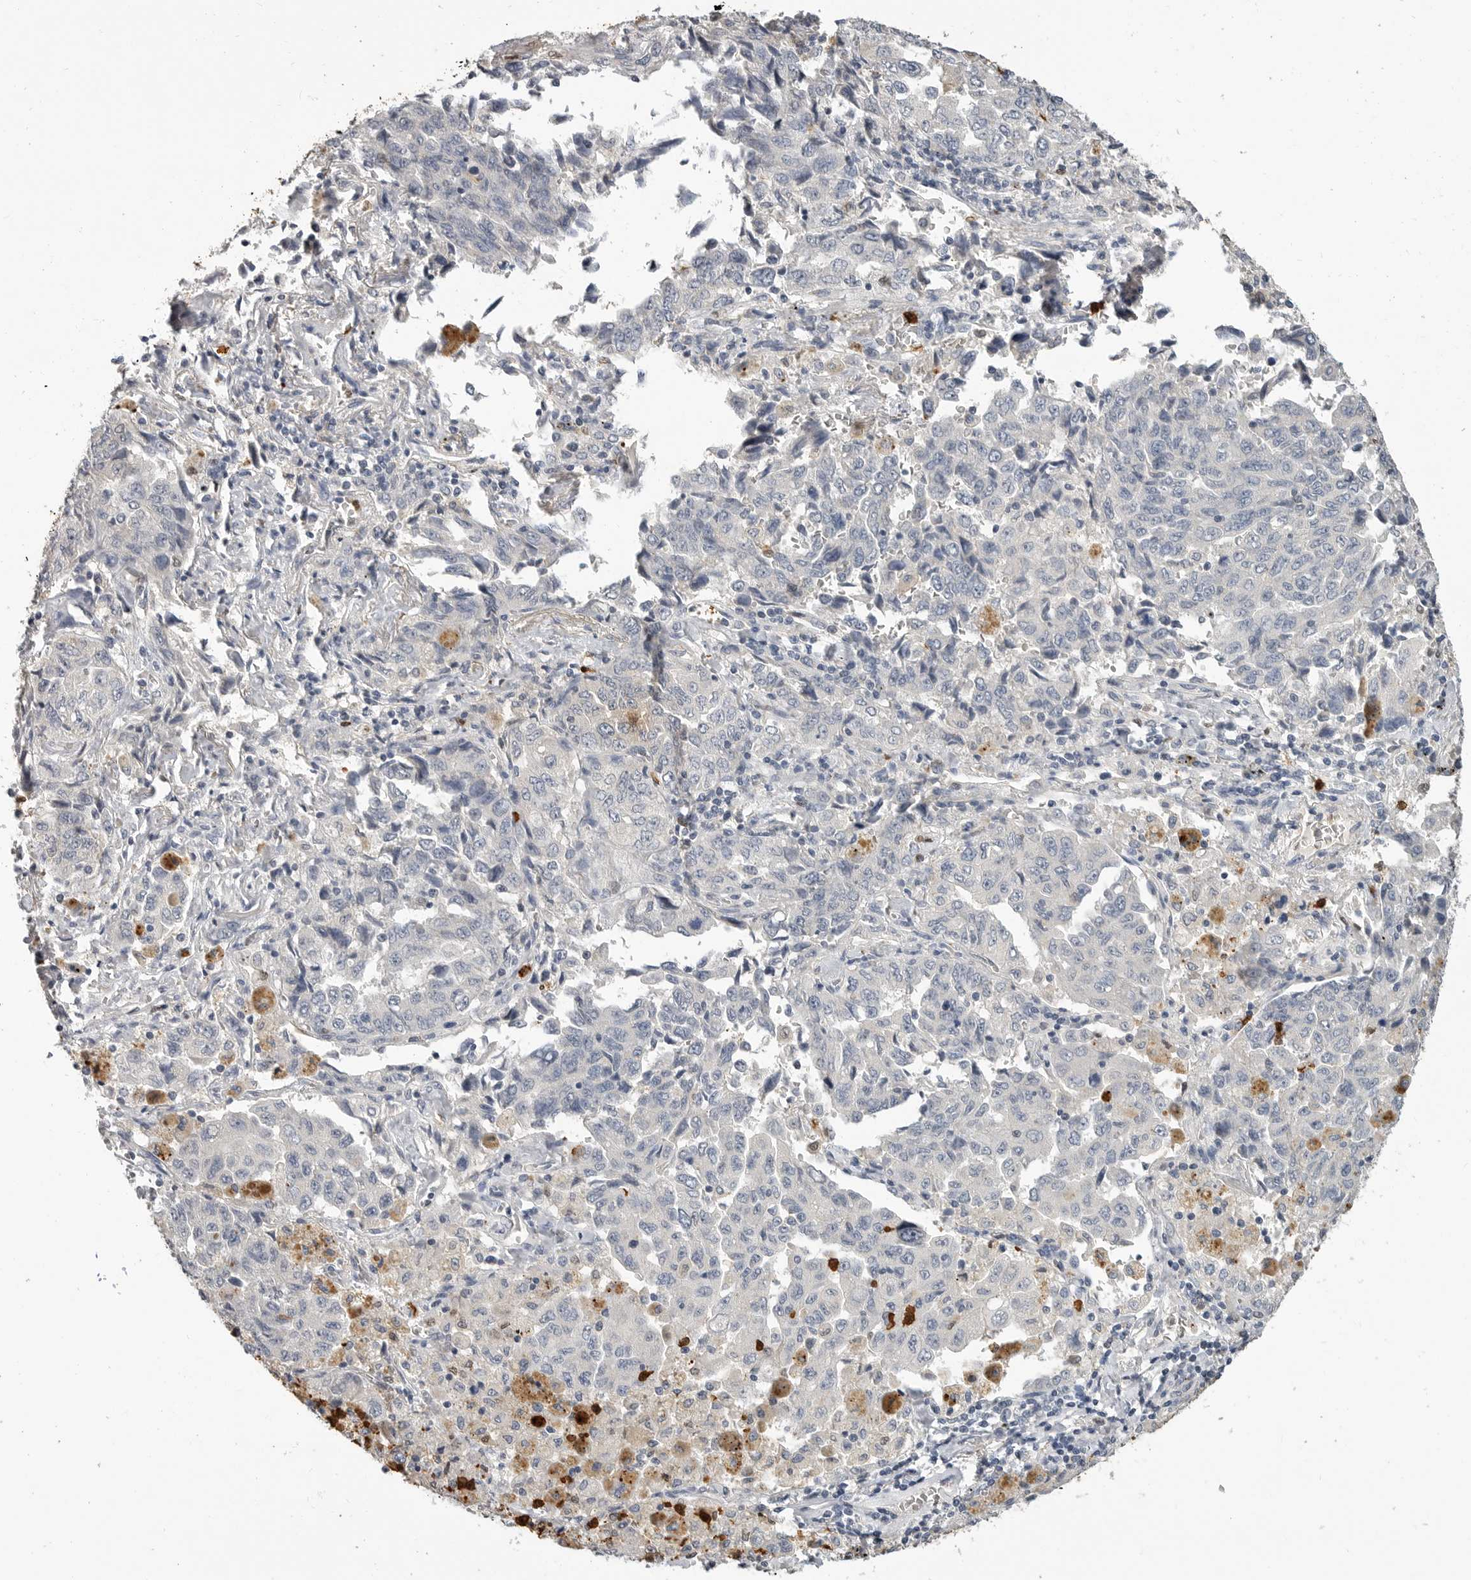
{"staining": {"intensity": "negative", "quantity": "none", "location": "none"}, "tissue": "lung cancer", "cell_type": "Tumor cells", "image_type": "cancer", "snomed": [{"axis": "morphology", "description": "Adenocarcinoma, NOS"}, {"axis": "topography", "description": "Lung"}], "caption": "IHC photomicrograph of neoplastic tissue: human lung cancer stained with DAB (3,3'-diaminobenzidine) shows no significant protein staining in tumor cells.", "gene": "LTBR", "patient": {"sex": "female", "age": 51}}